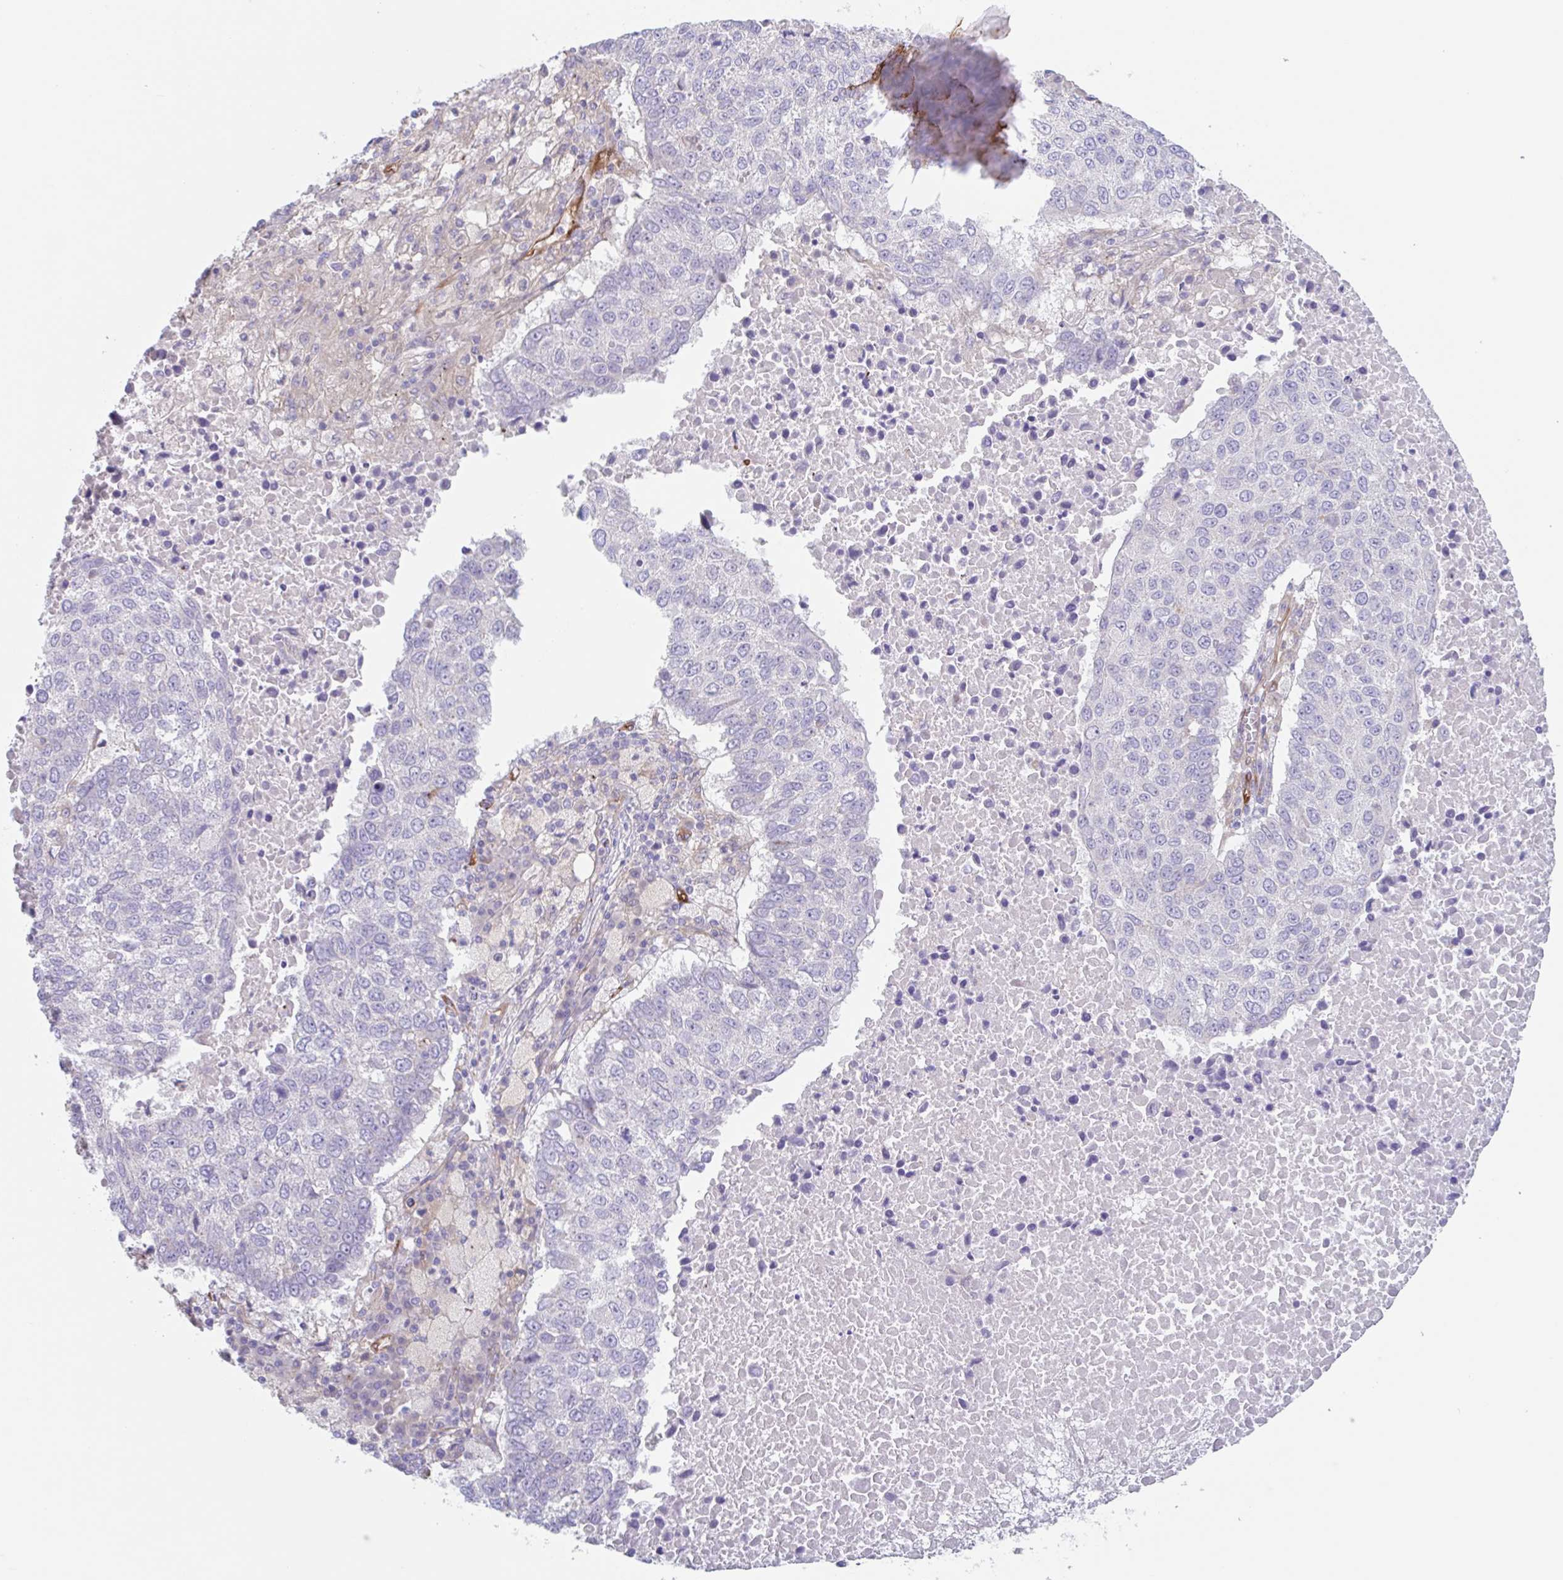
{"staining": {"intensity": "negative", "quantity": "none", "location": "none"}, "tissue": "lung cancer", "cell_type": "Tumor cells", "image_type": "cancer", "snomed": [{"axis": "morphology", "description": "Squamous cell carcinoma, NOS"}, {"axis": "topography", "description": "Lung"}], "caption": "An IHC image of squamous cell carcinoma (lung) is shown. There is no staining in tumor cells of squamous cell carcinoma (lung).", "gene": "EHD4", "patient": {"sex": "male", "age": 73}}